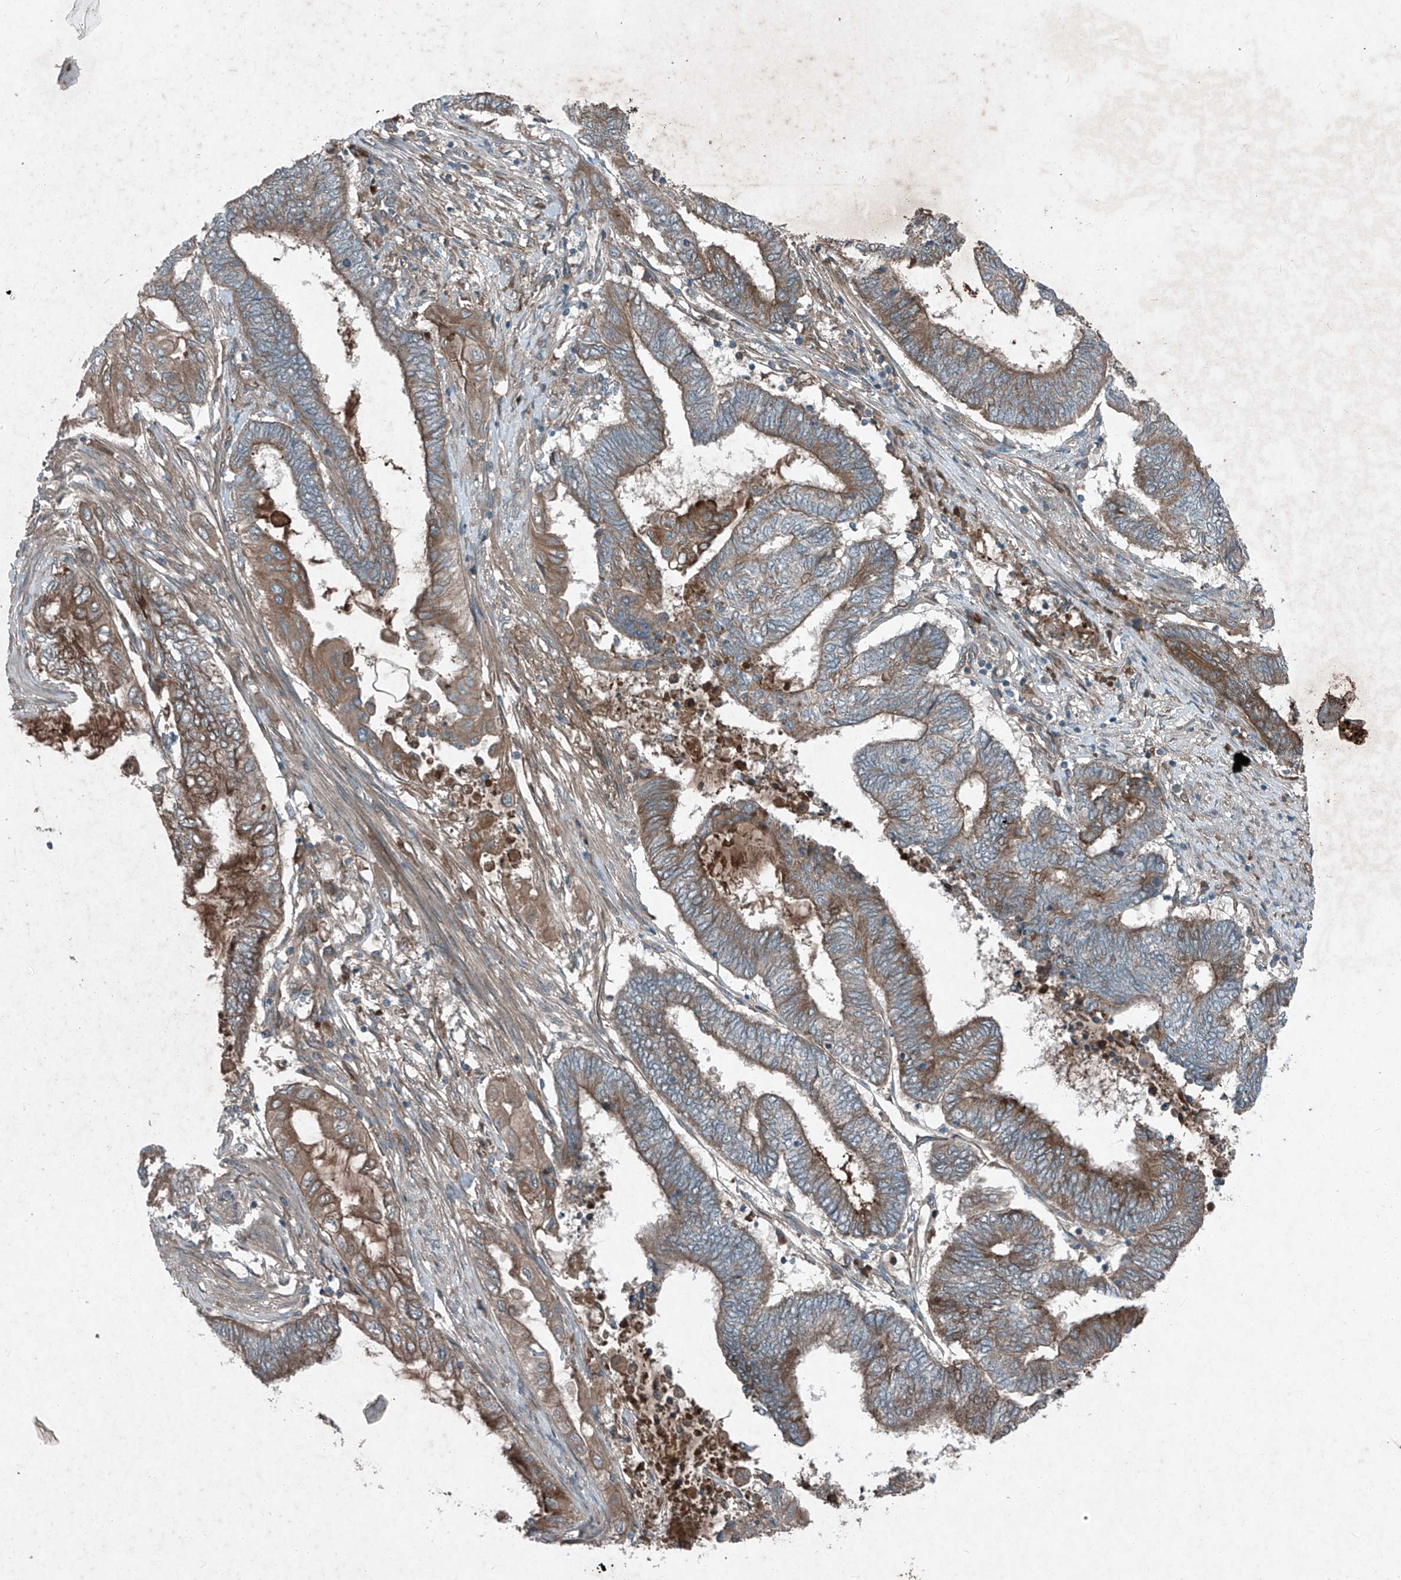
{"staining": {"intensity": "moderate", "quantity": ">75%", "location": "cytoplasmic/membranous"}, "tissue": "endometrial cancer", "cell_type": "Tumor cells", "image_type": "cancer", "snomed": [{"axis": "morphology", "description": "Adenocarcinoma, NOS"}, {"axis": "topography", "description": "Uterus"}, {"axis": "topography", "description": "Endometrium"}], "caption": "Protein expression analysis of human endometrial cancer (adenocarcinoma) reveals moderate cytoplasmic/membranous positivity in approximately >75% of tumor cells. (DAB IHC with brightfield microscopy, high magnification).", "gene": "FOXRED2", "patient": {"sex": "female", "age": 70}}